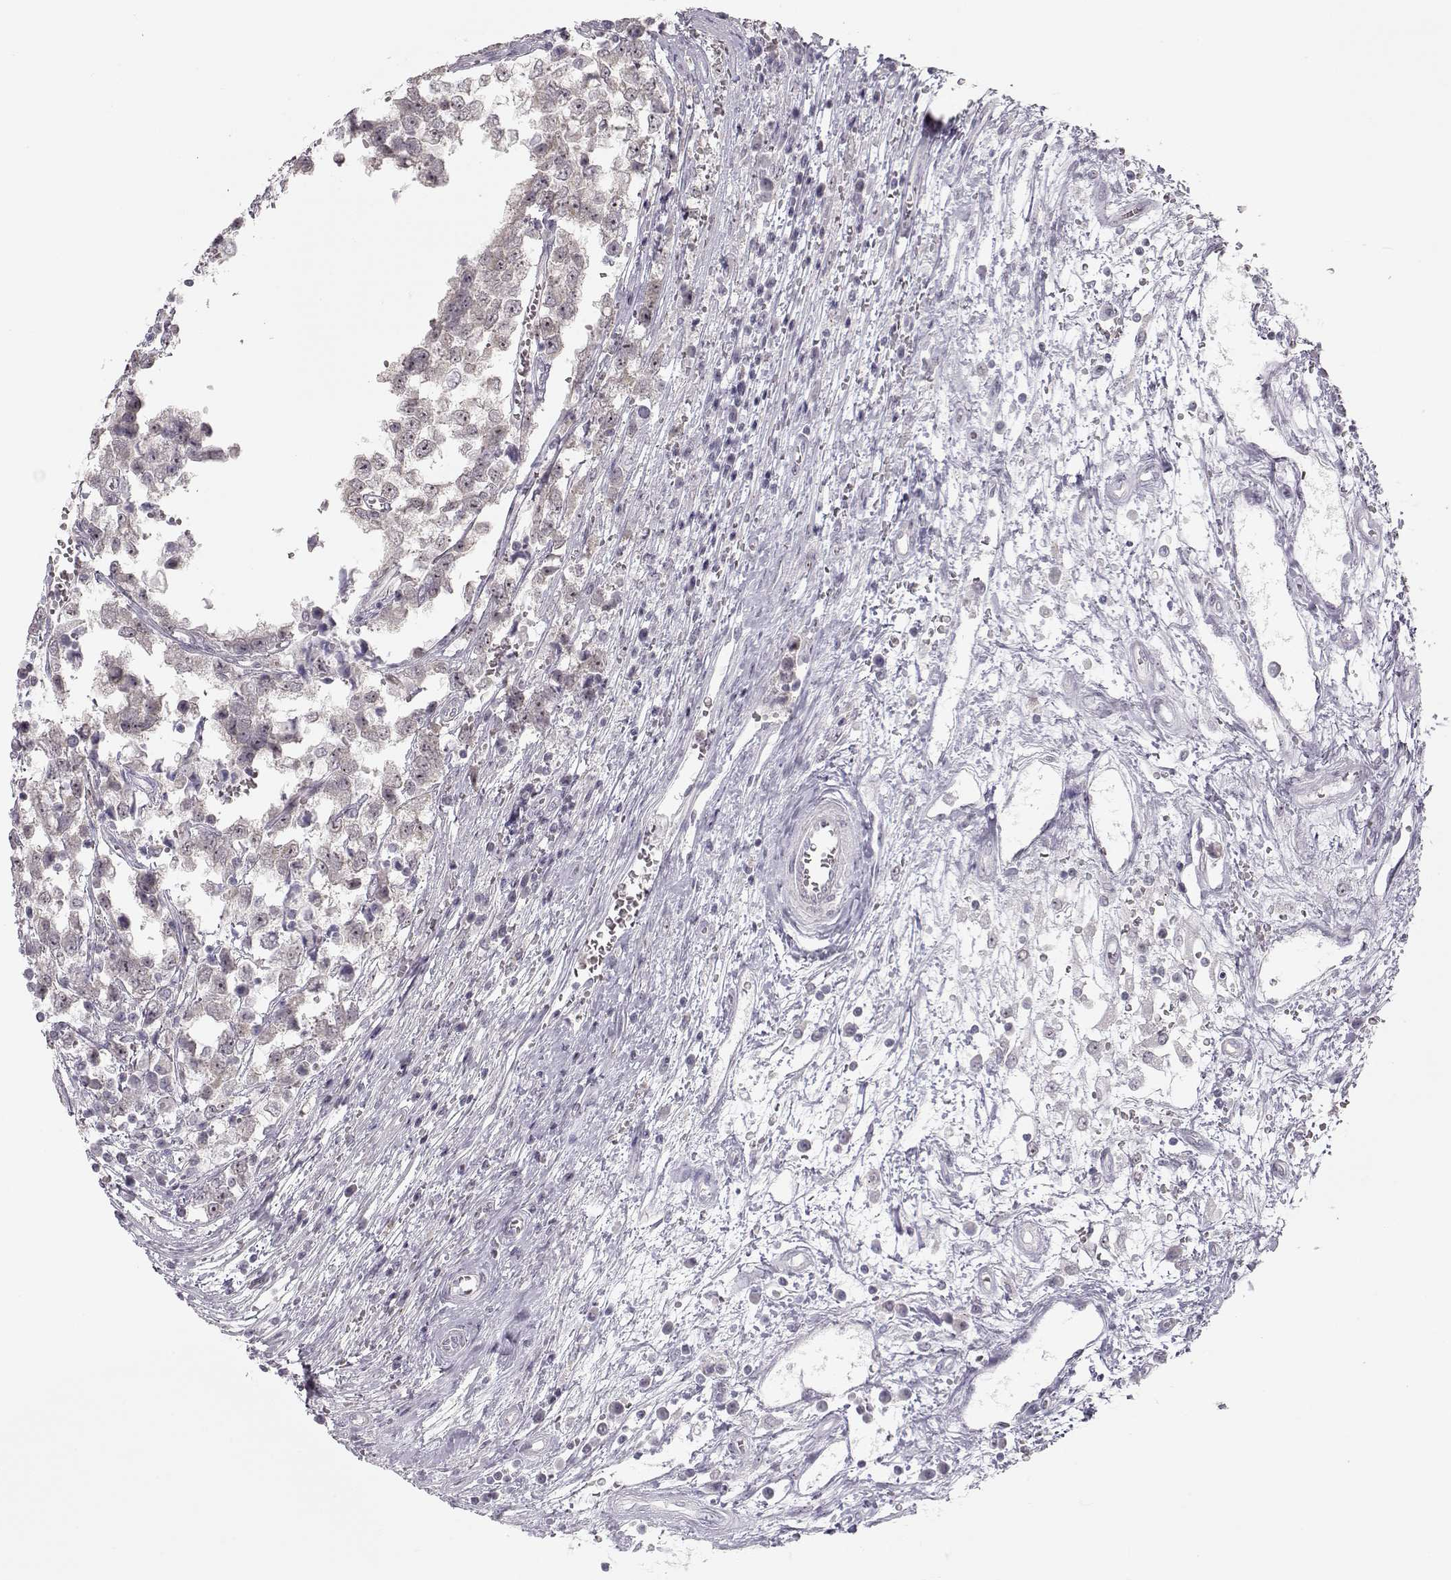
{"staining": {"intensity": "negative", "quantity": "none", "location": "none"}, "tissue": "testis cancer", "cell_type": "Tumor cells", "image_type": "cancer", "snomed": [{"axis": "morphology", "description": "Normal tissue, NOS"}, {"axis": "morphology", "description": "Seminoma, NOS"}, {"axis": "topography", "description": "Testis"}, {"axis": "topography", "description": "Epididymis"}], "caption": "This is a image of immunohistochemistry (IHC) staining of testis cancer, which shows no staining in tumor cells. Brightfield microscopy of IHC stained with DAB (3,3'-diaminobenzidine) (brown) and hematoxylin (blue), captured at high magnification.", "gene": "FAM205A", "patient": {"sex": "male", "age": 34}}